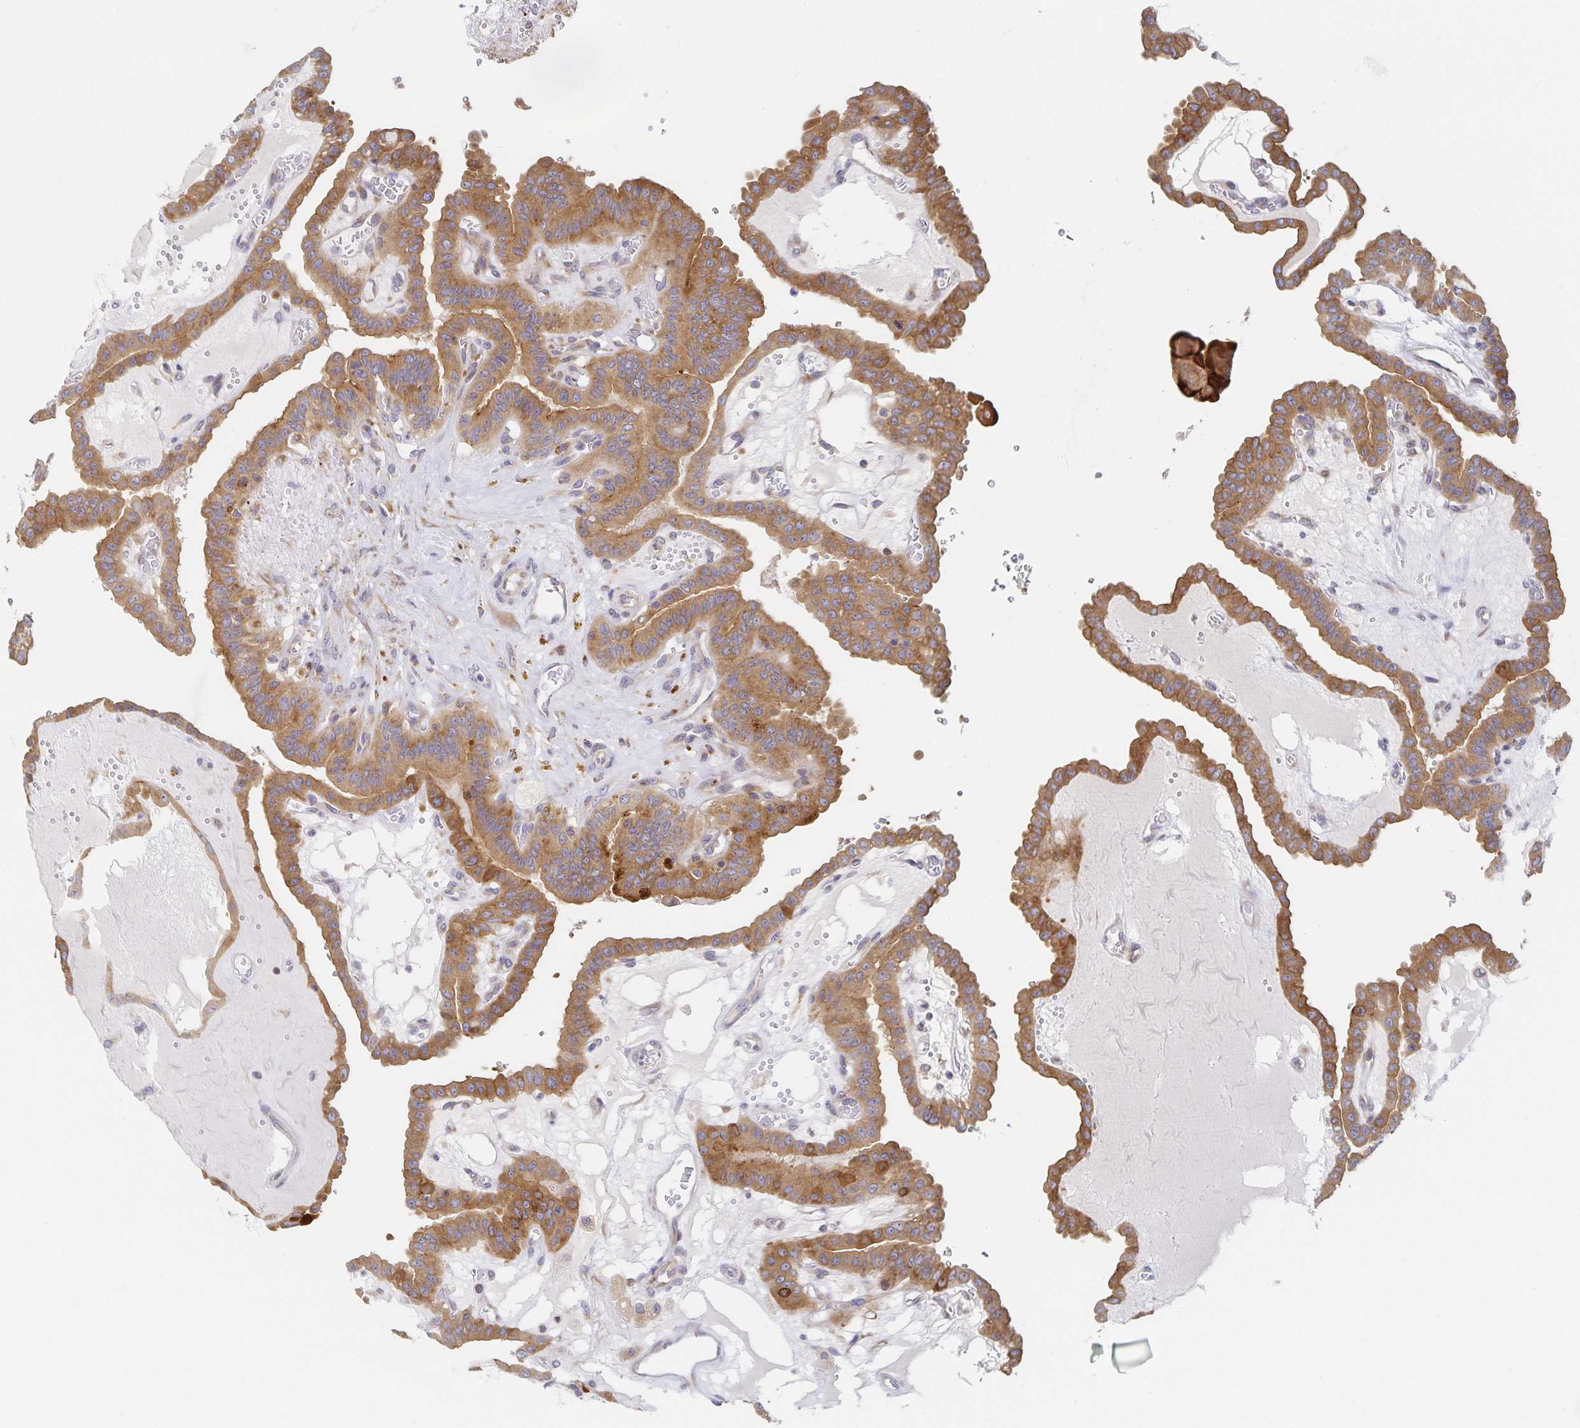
{"staining": {"intensity": "moderate", "quantity": ">75%", "location": "cytoplasmic/membranous"}, "tissue": "thyroid cancer", "cell_type": "Tumor cells", "image_type": "cancer", "snomed": [{"axis": "morphology", "description": "Papillary adenocarcinoma, NOS"}, {"axis": "topography", "description": "Thyroid gland"}], "caption": "DAB immunohistochemical staining of human thyroid papillary adenocarcinoma shows moderate cytoplasmic/membranous protein positivity in about >75% of tumor cells.", "gene": "NOMO1", "patient": {"sex": "male", "age": 87}}